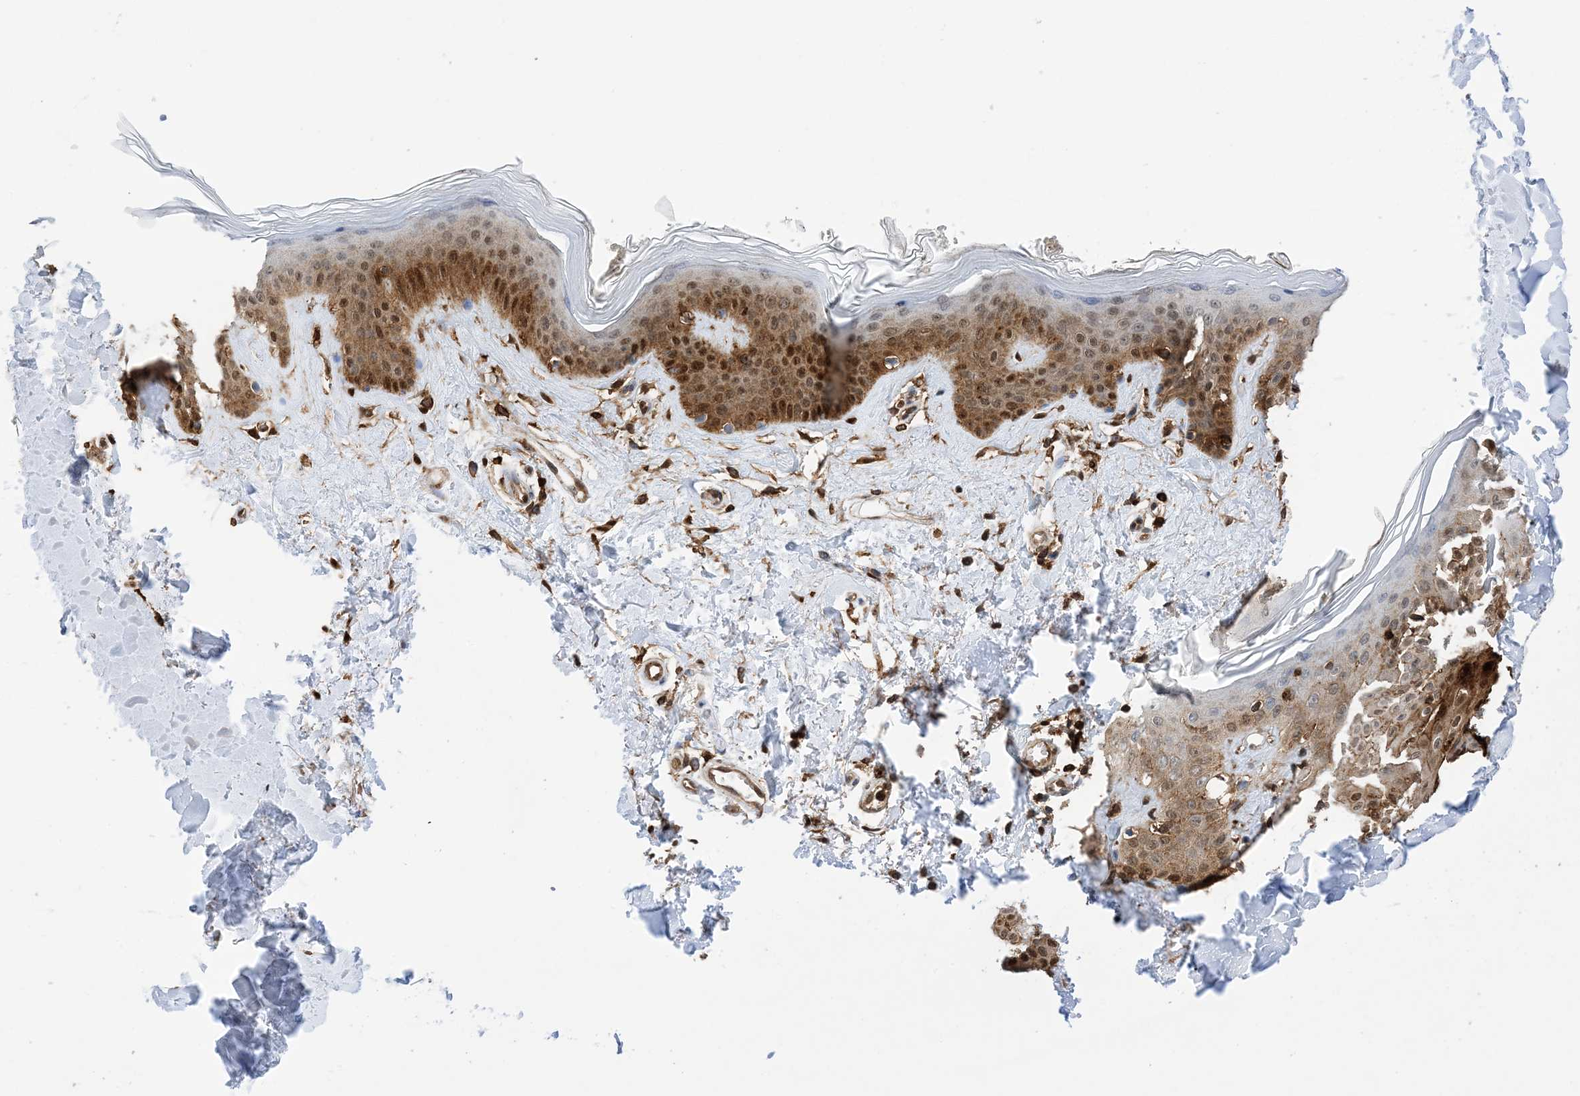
{"staining": {"intensity": "strong", "quantity": ">75%", "location": "cytoplasmic/membranous,nuclear"}, "tissue": "skin", "cell_type": "Fibroblasts", "image_type": "normal", "snomed": [{"axis": "morphology", "description": "Normal tissue, NOS"}, {"axis": "topography", "description": "Skin"}], "caption": "Immunohistochemical staining of unremarkable skin displays high levels of strong cytoplasmic/membranous,nuclear staining in about >75% of fibroblasts. (DAB IHC with brightfield microscopy, high magnification).", "gene": "ANXA1", "patient": {"sex": "female", "age": 64}}